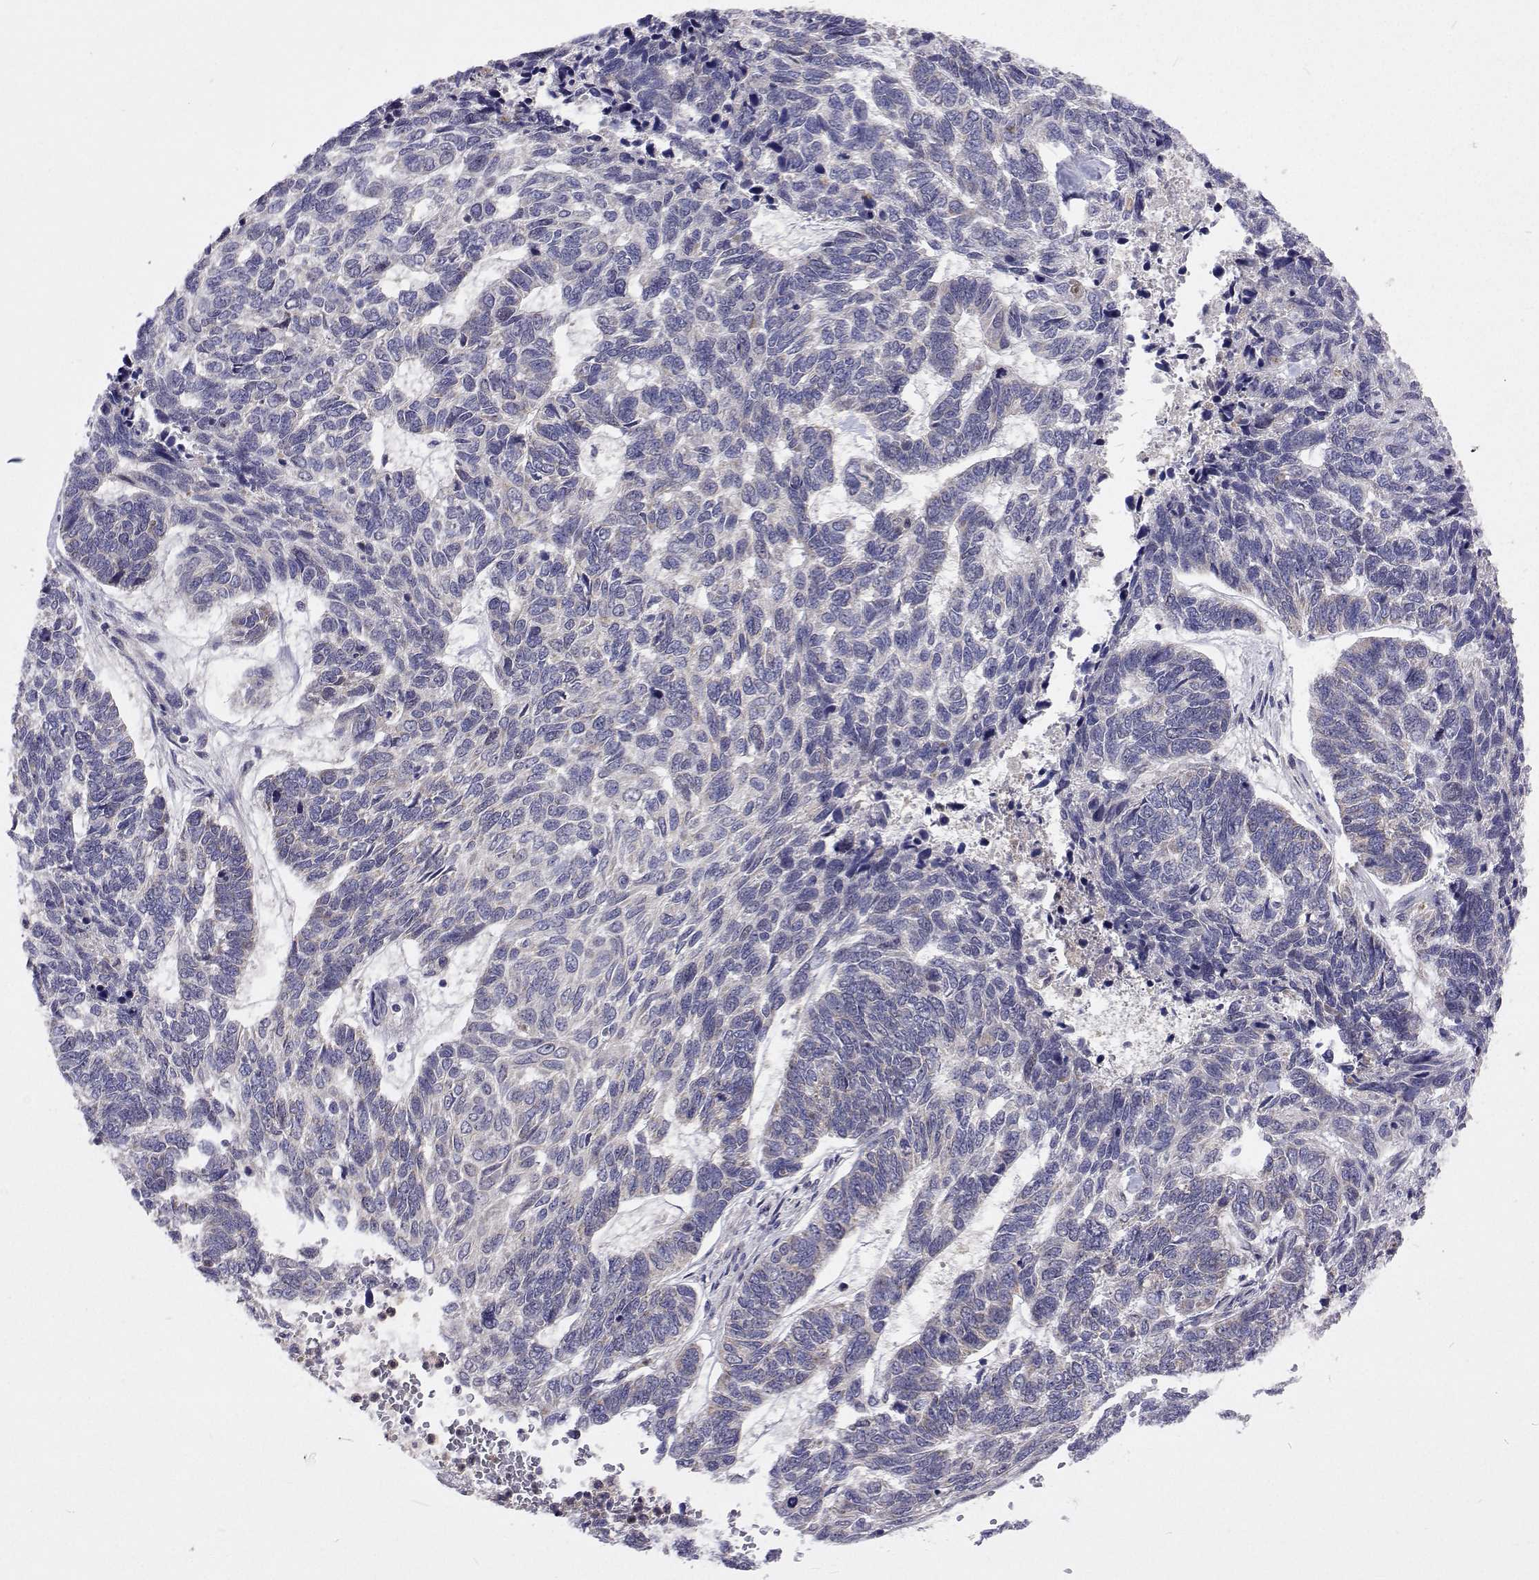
{"staining": {"intensity": "negative", "quantity": "none", "location": "none"}, "tissue": "skin cancer", "cell_type": "Tumor cells", "image_type": "cancer", "snomed": [{"axis": "morphology", "description": "Basal cell carcinoma"}, {"axis": "topography", "description": "Skin"}], "caption": "The immunohistochemistry (IHC) image has no significant staining in tumor cells of skin basal cell carcinoma tissue.", "gene": "DHTKD1", "patient": {"sex": "female", "age": 65}}